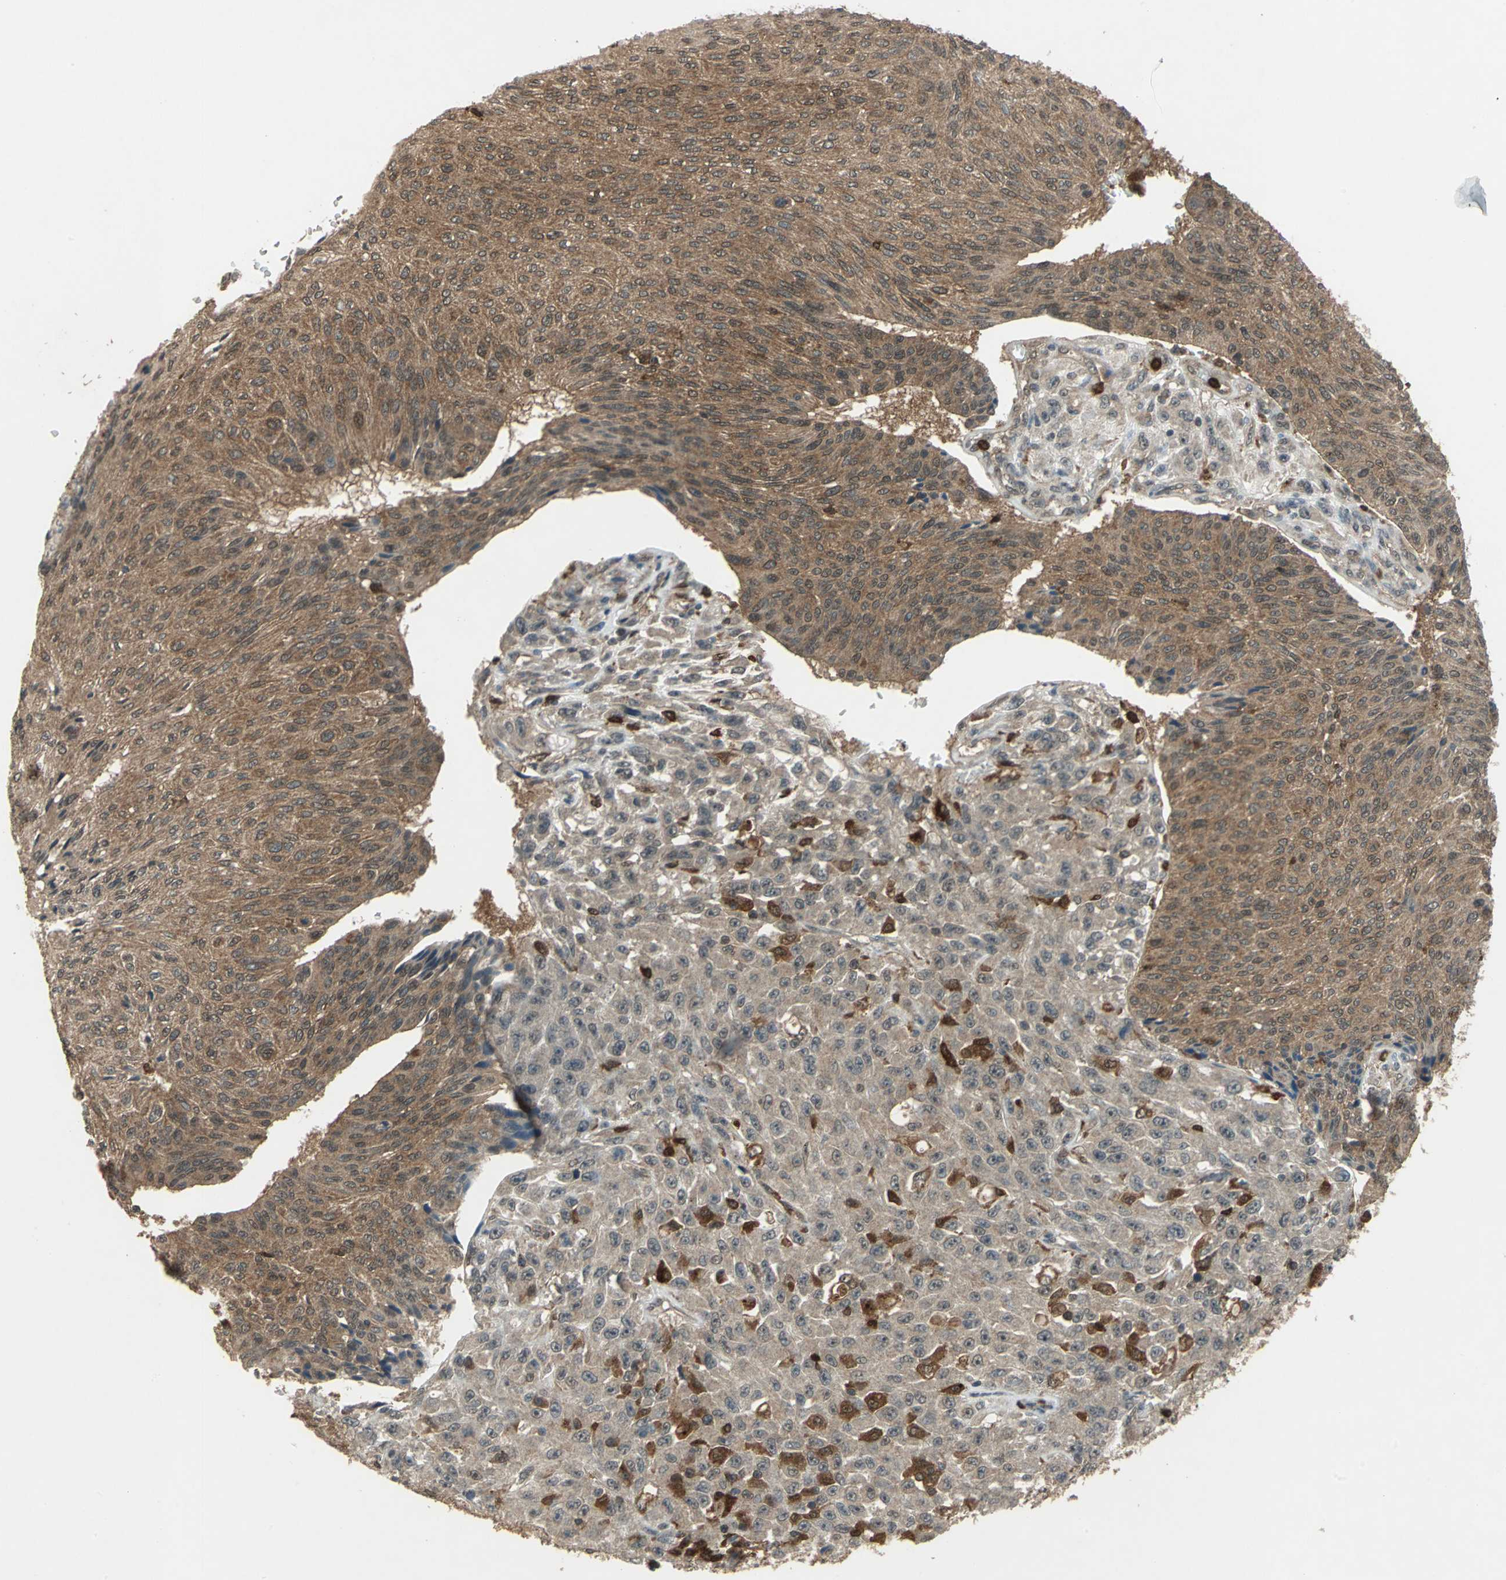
{"staining": {"intensity": "strong", "quantity": ">75%", "location": "cytoplasmic/membranous"}, "tissue": "urothelial cancer", "cell_type": "Tumor cells", "image_type": "cancer", "snomed": [{"axis": "morphology", "description": "Urothelial carcinoma, High grade"}, {"axis": "topography", "description": "Urinary bladder"}], "caption": "Strong cytoplasmic/membranous expression is present in about >75% of tumor cells in urothelial cancer. (DAB = brown stain, brightfield microscopy at high magnification).", "gene": "PYCARD", "patient": {"sex": "male", "age": 66}}